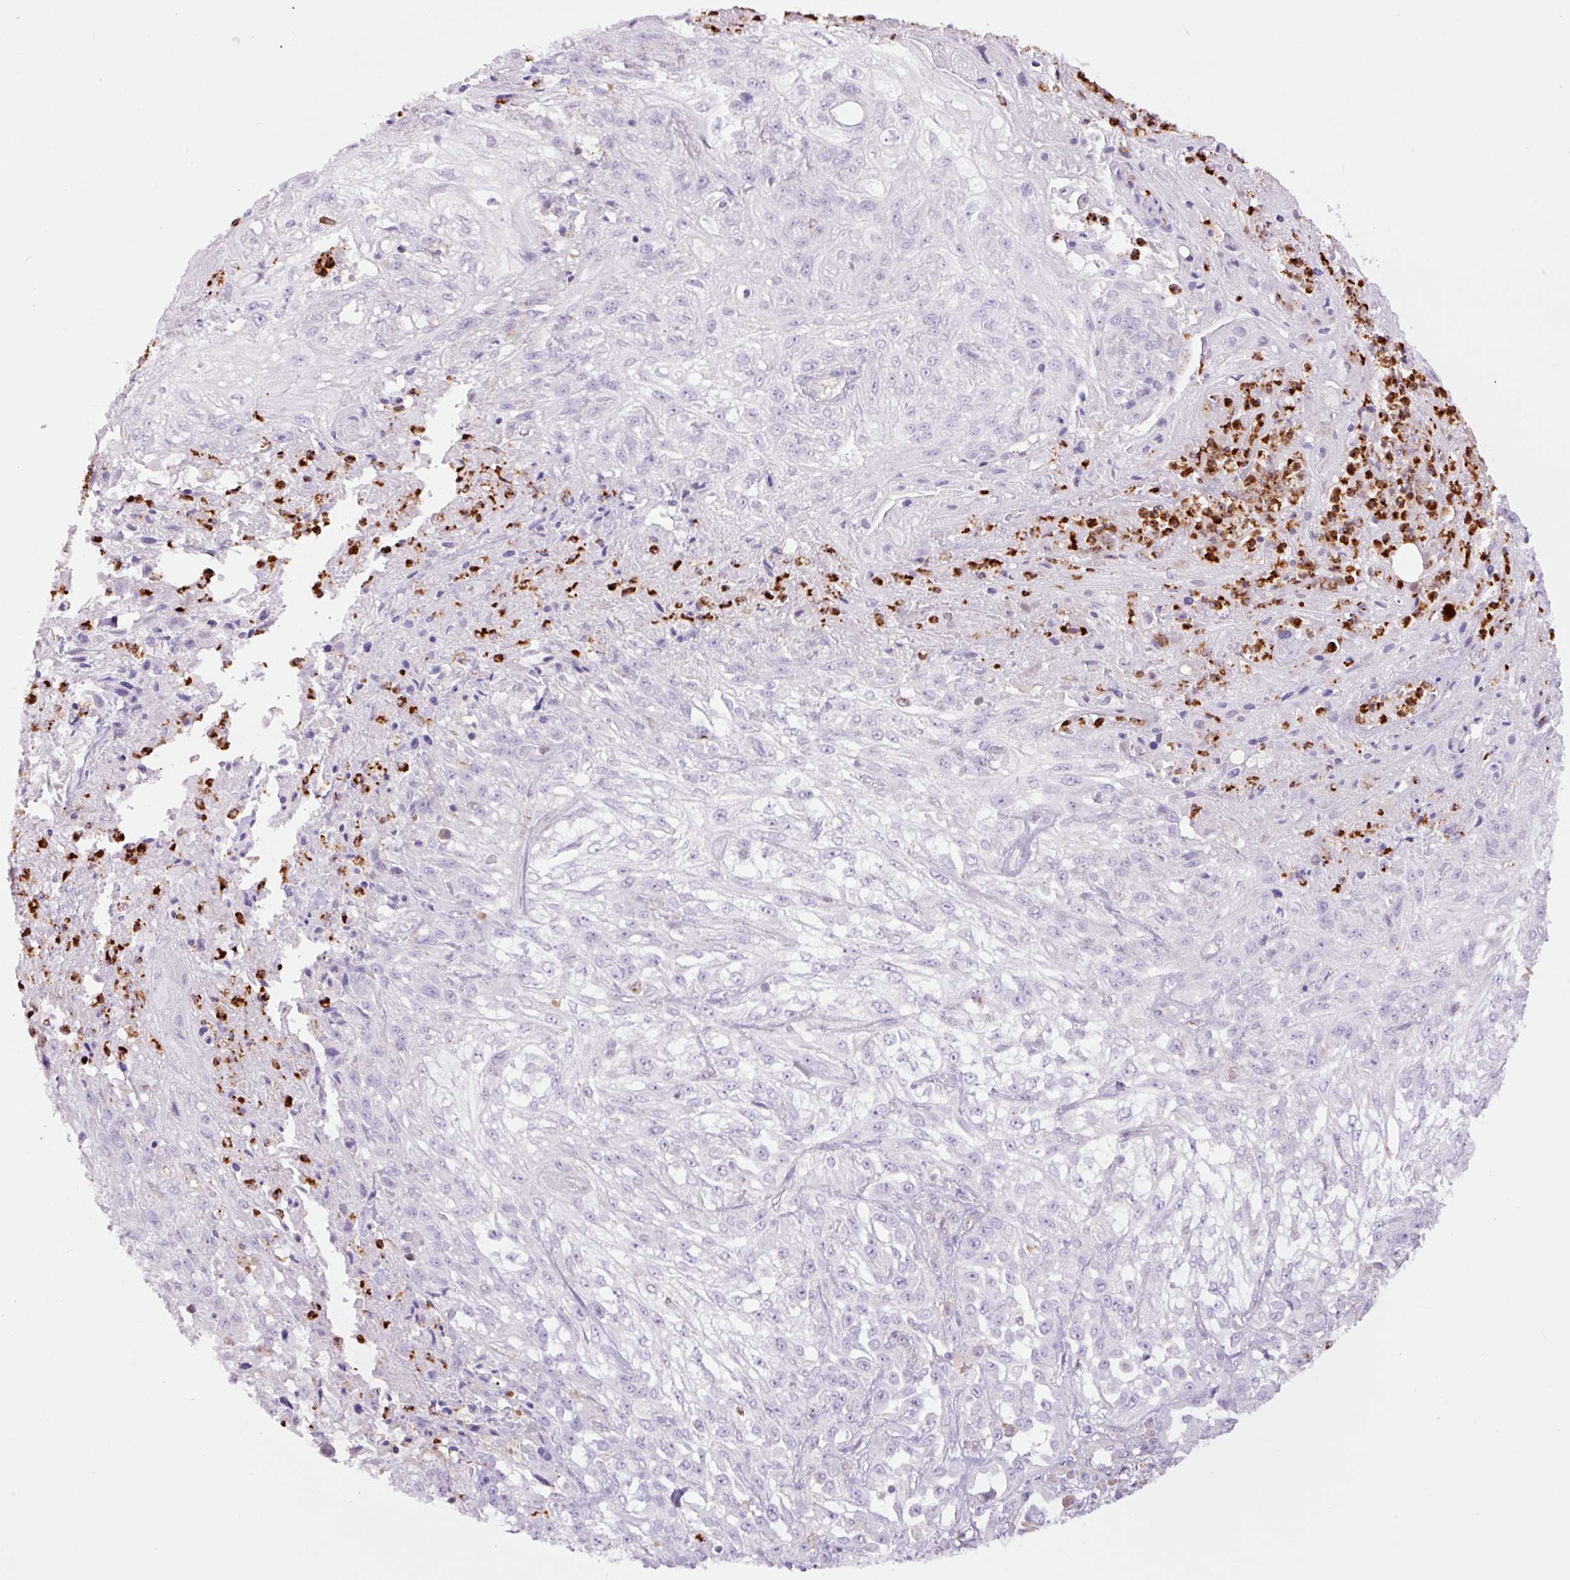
{"staining": {"intensity": "negative", "quantity": "none", "location": "none"}, "tissue": "skin cancer", "cell_type": "Tumor cells", "image_type": "cancer", "snomed": [{"axis": "morphology", "description": "Squamous cell carcinoma, NOS"}, {"axis": "morphology", "description": "Squamous cell carcinoma, metastatic, NOS"}, {"axis": "topography", "description": "Skin"}, {"axis": "topography", "description": "Lymph node"}], "caption": "This photomicrograph is of skin cancer (squamous cell carcinoma) stained with IHC to label a protein in brown with the nuclei are counter-stained blue. There is no staining in tumor cells.", "gene": "SH2D6", "patient": {"sex": "male", "age": 75}}